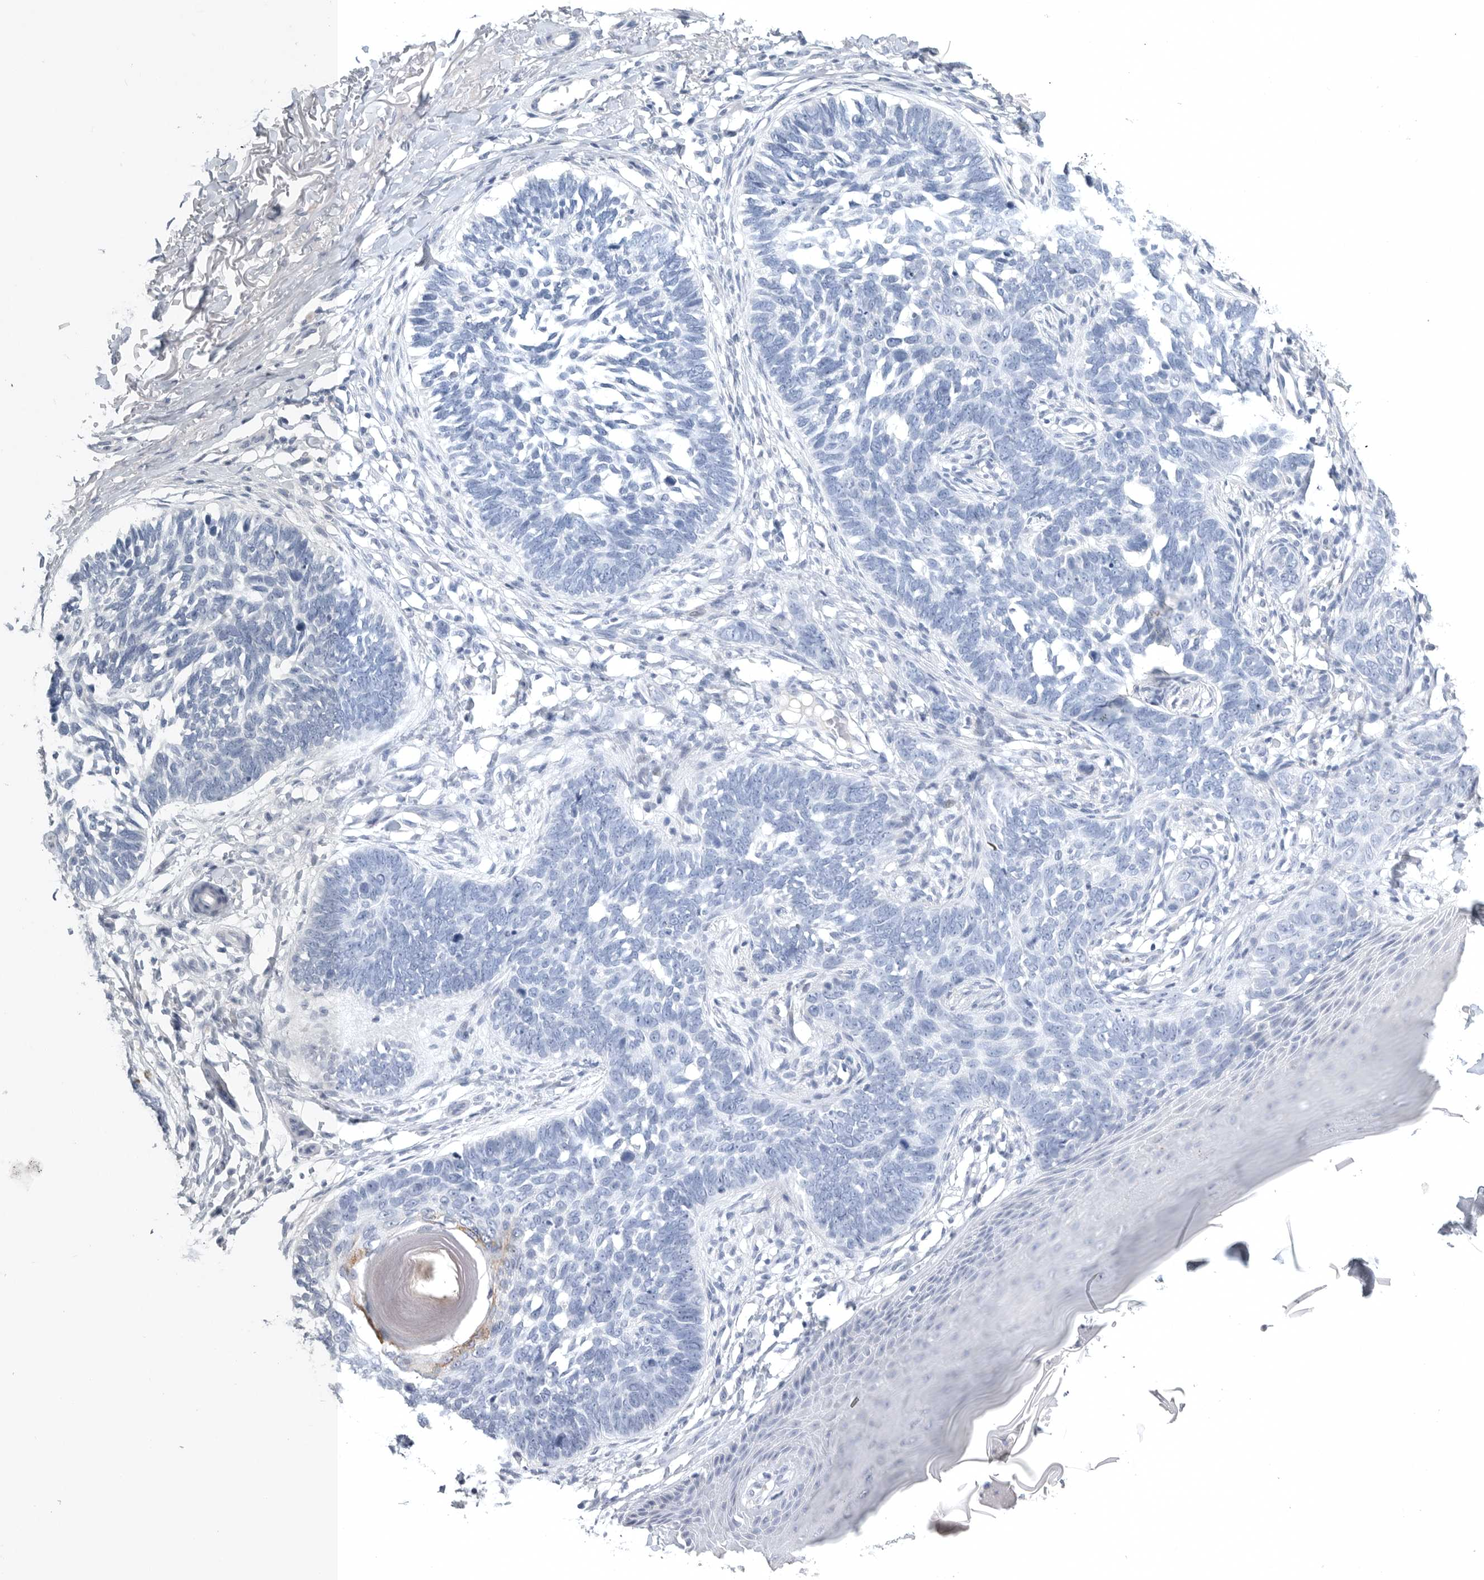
{"staining": {"intensity": "negative", "quantity": "none", "location": "none"}, "tissue": "skin cancer", "cell_type": "Tumor cells", "image_type": "cancer", "snomed": [{"axis": "morphology", "description": "Normal tissue, NOS"}, {"axis": "morphology", "description": "Basal cell carcinoma"}, {"axis": "topography", "description": "Skin"}], "caption": "Human skin basal cell carcinoma stained for a protein using immunohistochemistry reveals no expression in tumor cells.", "gene": "TIMP1", "patient": {"sex": "male", "age": 77}}